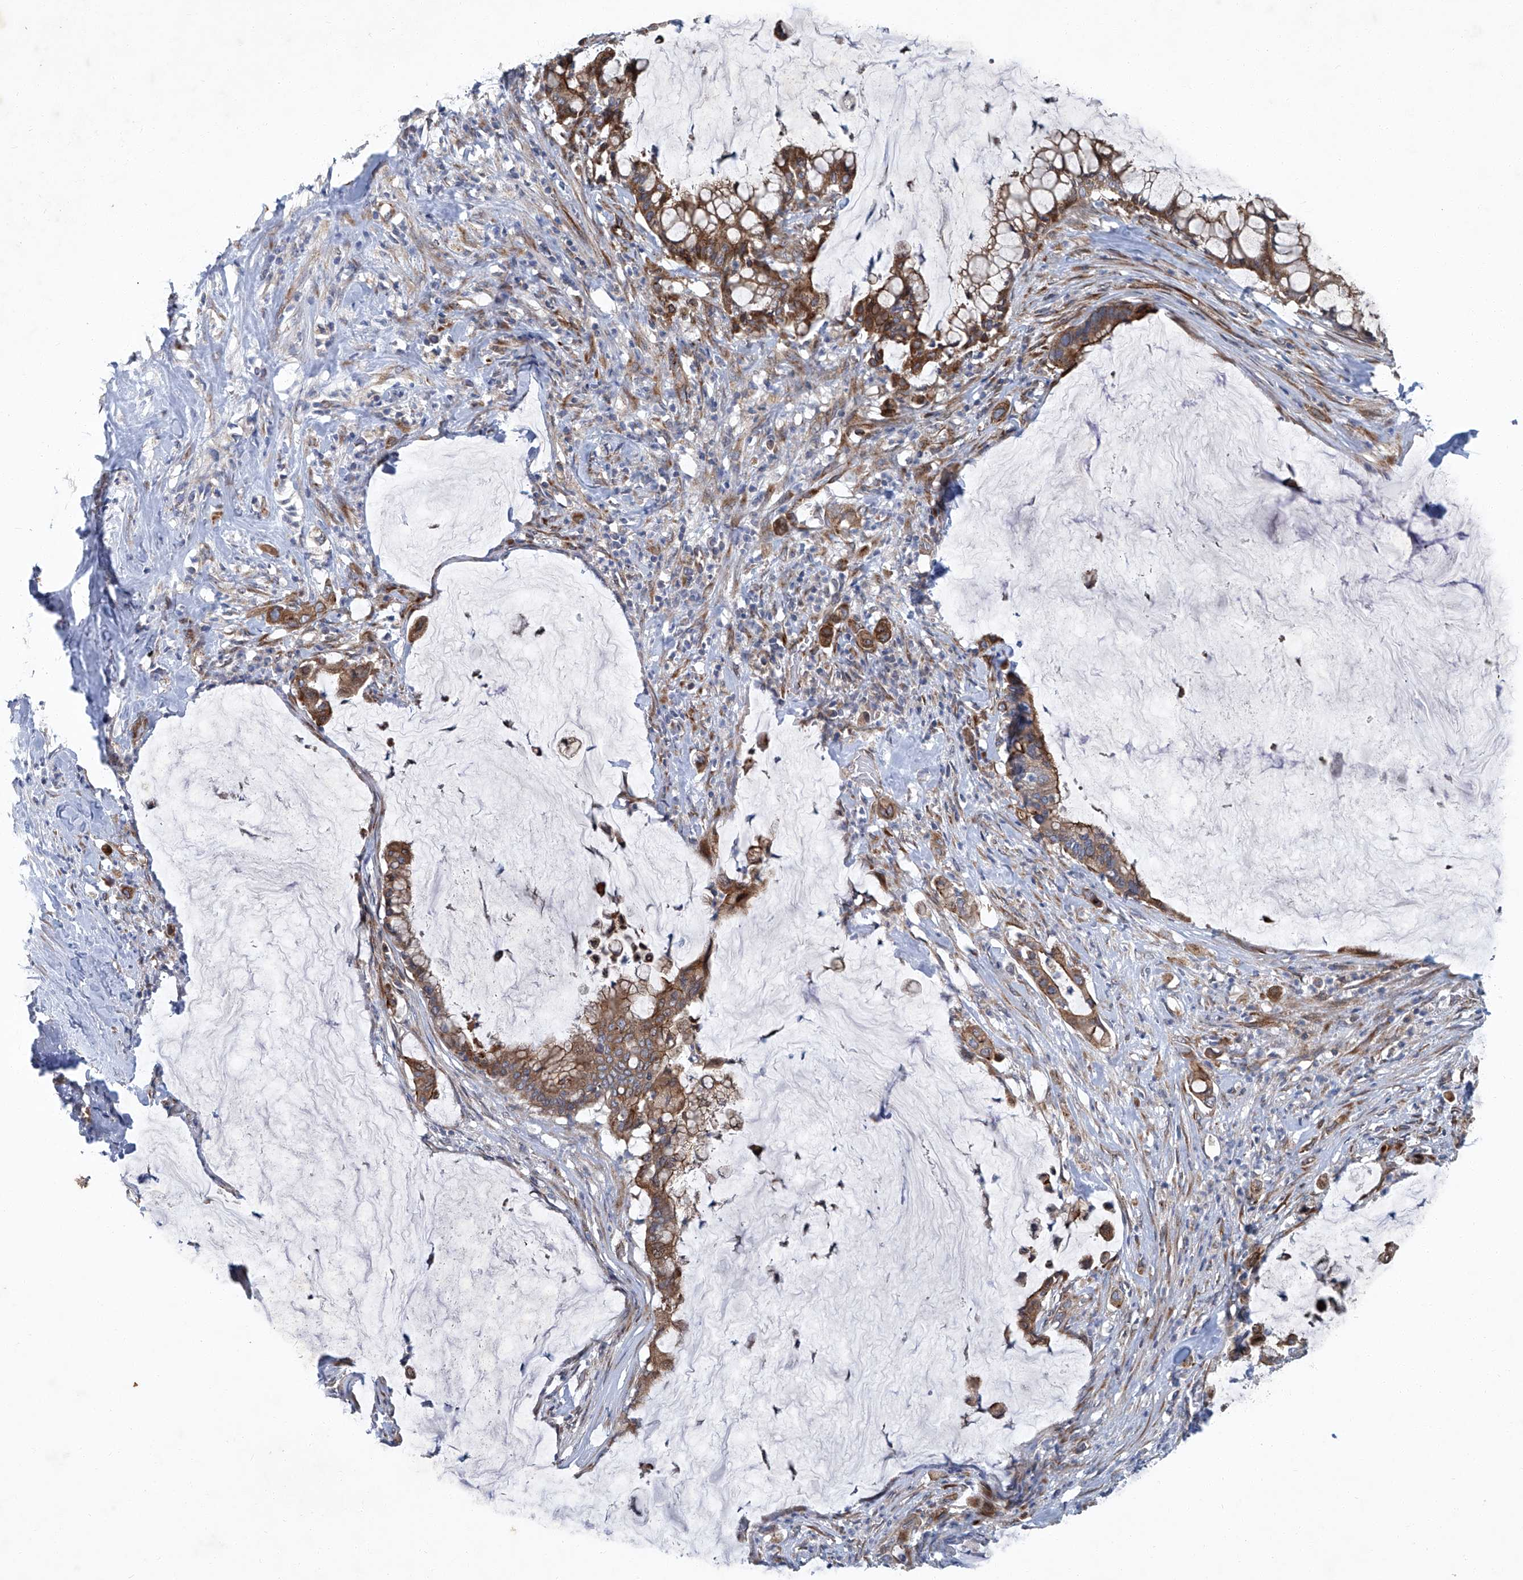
{"staining": {"intensity": "moderate", "quantity": ">75%", "location": "cytoplasmic/membranous"}, "tissue": "pancreatic cancer", "cell_type": "Tumor cells", "image_type": "cancer", "snomed": [{"axis": "morphology", "description": "Adenocarcinoma, NOS"}, {"axis": "topography", "description": "Pancreas"}], "caption": "Immunohistochemistry photomicrograph of neoplastic tissue: pancreatic cancer stained using immunohistochemistry (IHC) displays medium levels of moderate protein expression localized specifically in the cytoplasmic/membranous of tumor cells, appearing as a cytoplasmic/membranous brown color.", "gene": "GPR132", "patient": {"sex": "male", "age": 41}}